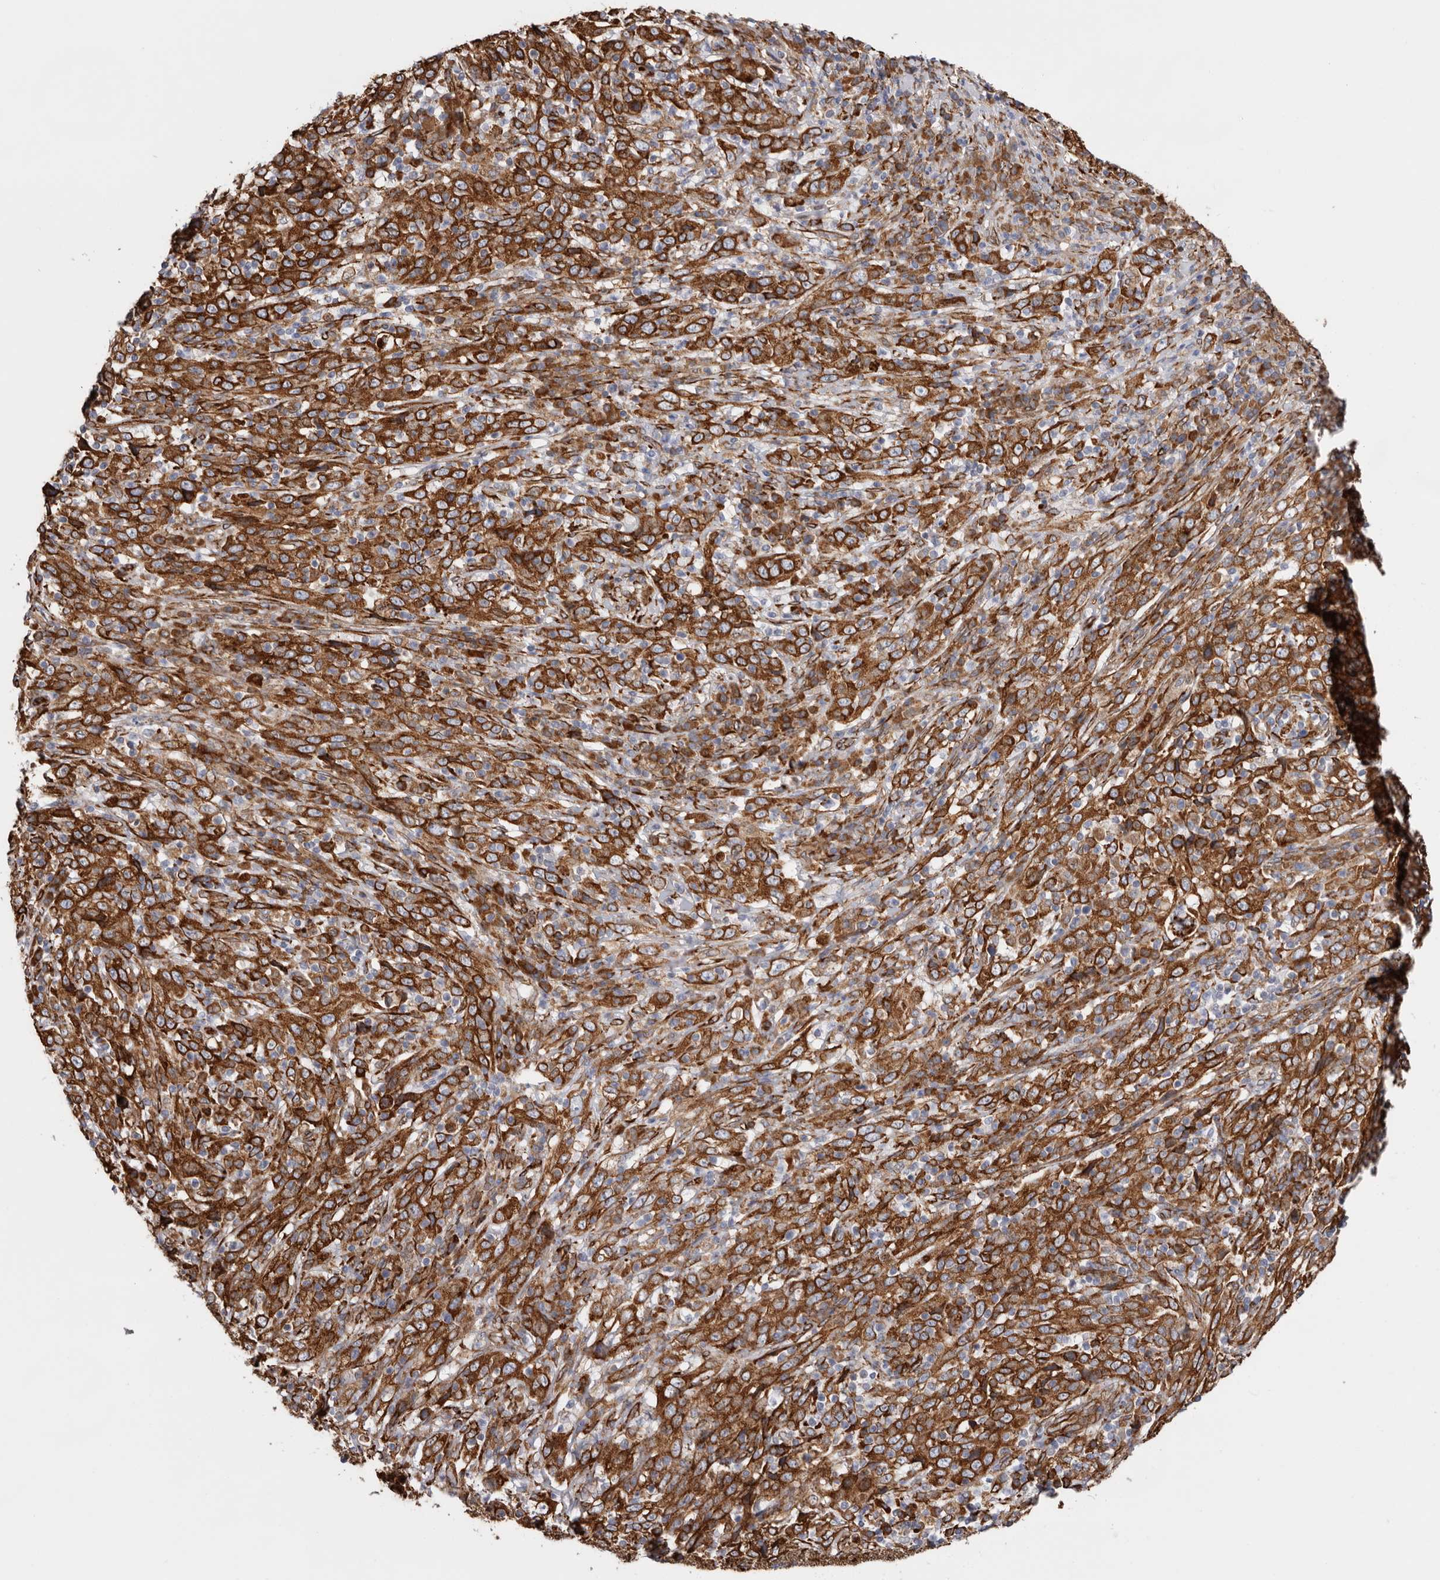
{"staining": {"intensity": "strong", "quantity": ">75%", "location": "cytoplasmic/membranous"}, "tissue": "cervical cancer", "cell_type": "Tumor cells", "image_type": "cancer", "snomed": [{"axis": "morphology", "description": "Squamous cell carcinoma, NOS"}, {"axis": "topography", "description": "Cervix"}], "caption": "Human cervical squamous cell carcinoma stained for a protein (brown) displays strong cytoplasmic/membranous positive expression in about >75% of tumor cells.", "gene": "SEMA3E", "patient": {"sex": "female", "age": 46}}